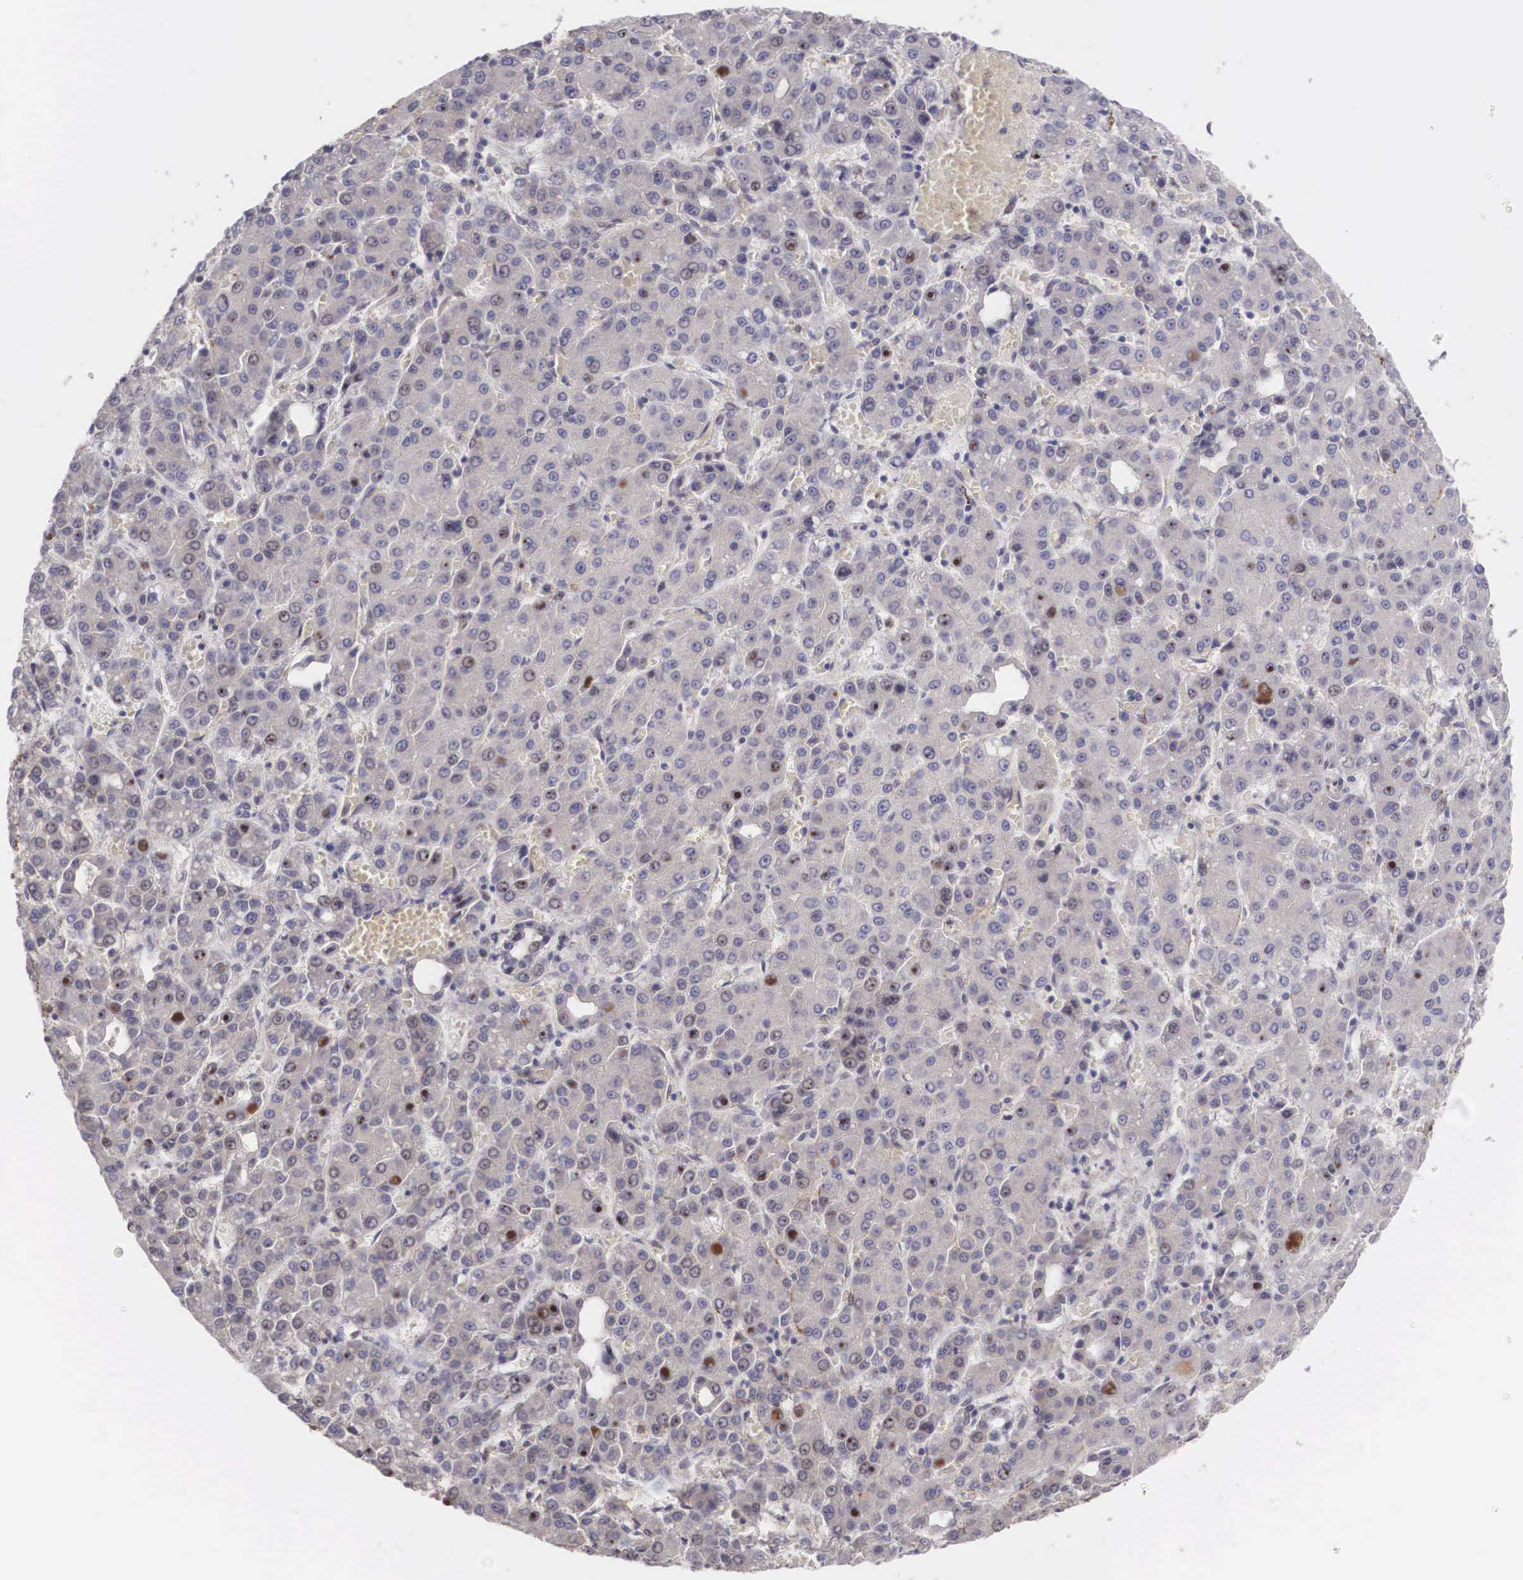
{"staining": {"intensity": "weak", "quantity": ">75%", "location": "cytoplasmic/membranous"}, "tissue": "liver cancer", "cell_type": "Tumor cells", "image_type": "cancer", "snomed": [{"axis": "morphology", "description": "Carcinoma, Hepatocellular, NOS"}, {"axis": "topography", "description": "Liver"}], "caption": "Liver hepatocellular carcinoma stained with DAB immunohistochemistry demonstrates low levels of weak cytoplasmic/membranous staining in about >75% of tumor cells.", "gene": "DNAJB7", "patient": {"sex": "male", "age": 69}}